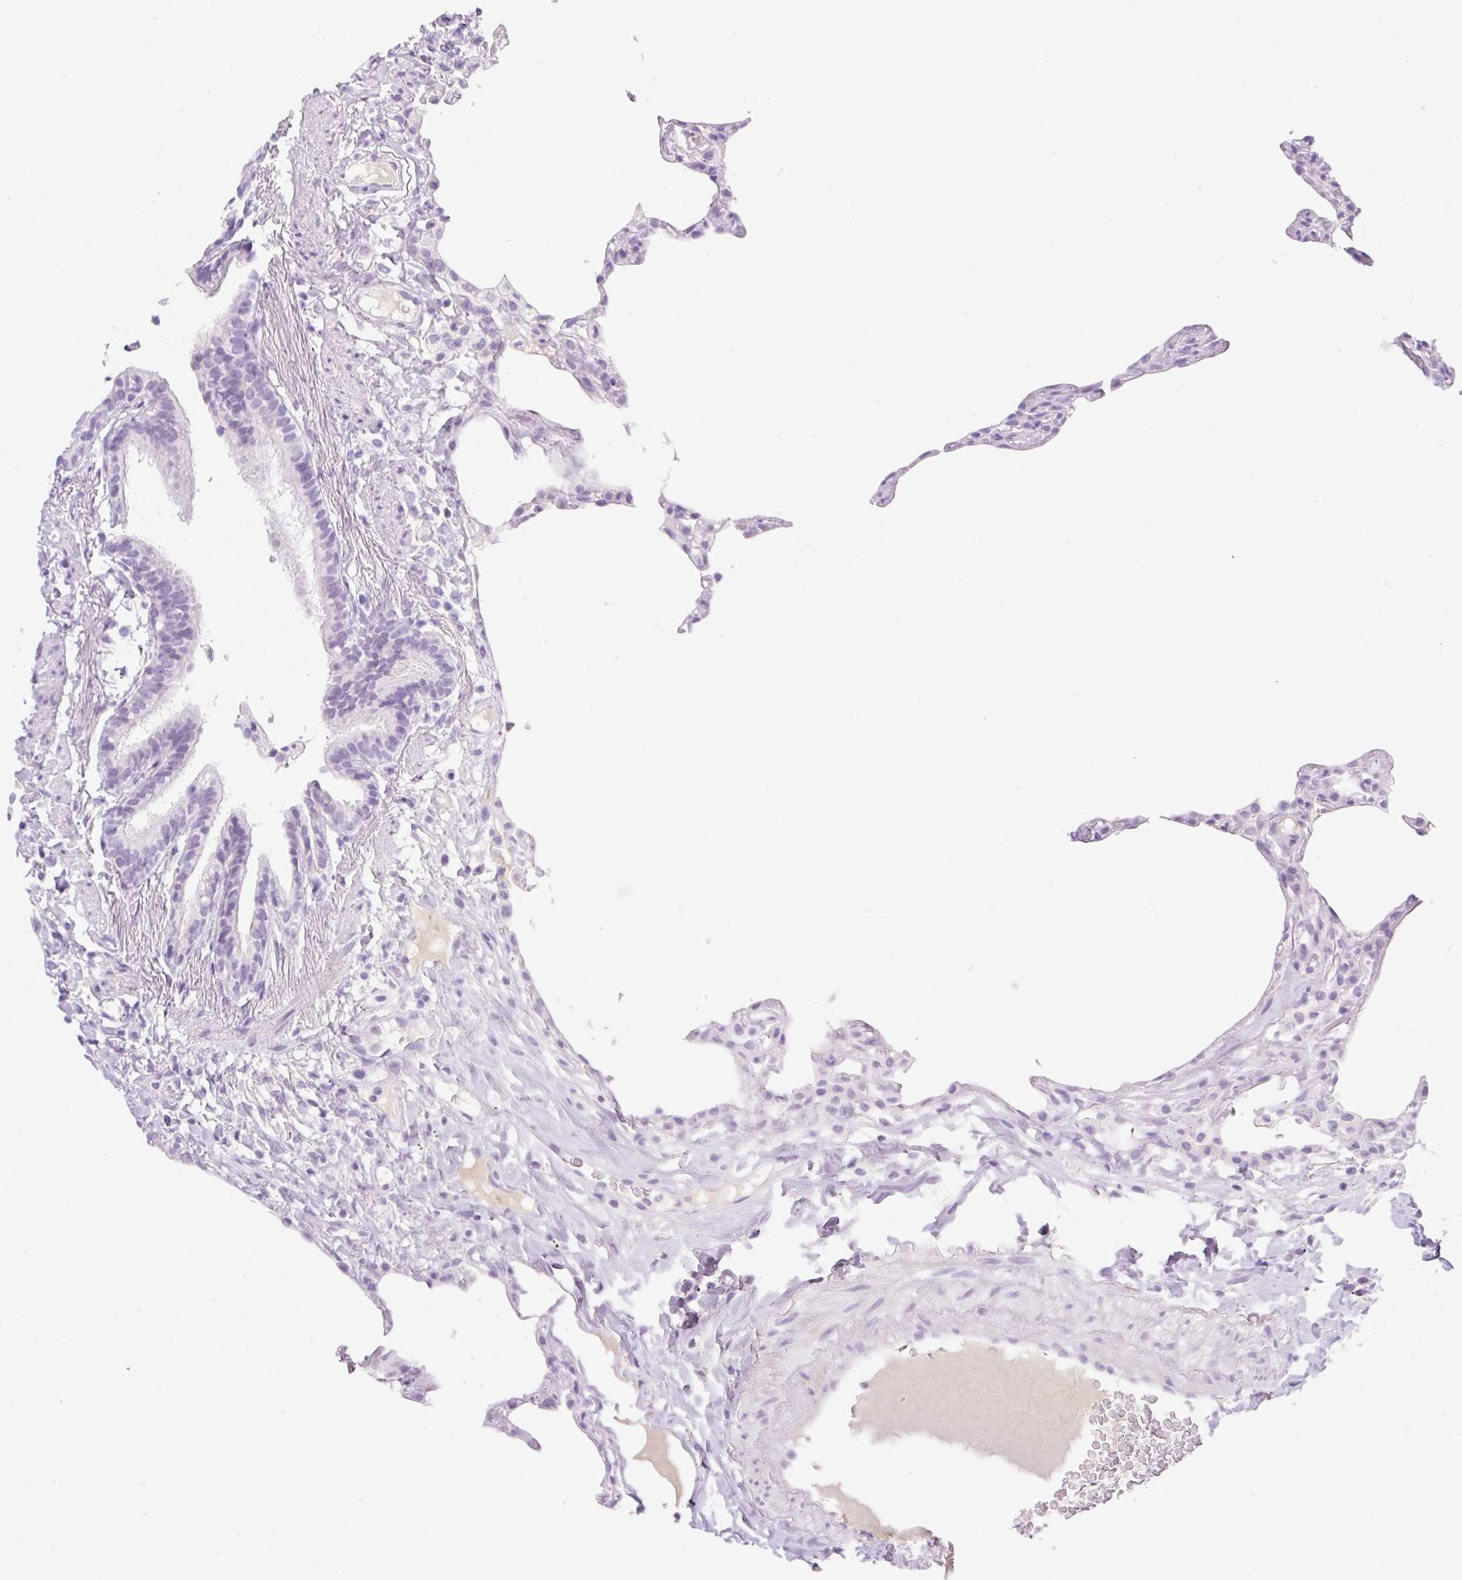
{"staining": {"intensity": "negative", "quantity": "none", "location": "none"}, "tissue": "lung", "cell_type": "Alveolar cells", "image_type": "normal", "snomed": [{"axis": "morphology", "description": "Normal tissue, NOS"}, {"axis": "topography", "description": "Lung"}], "caption": "Immunohistochemical staining of normal human lung demonstrates no significant staining in alveolar cells.", "gene": "PALM3", "patient": {"sex": "female", "age": 57}}